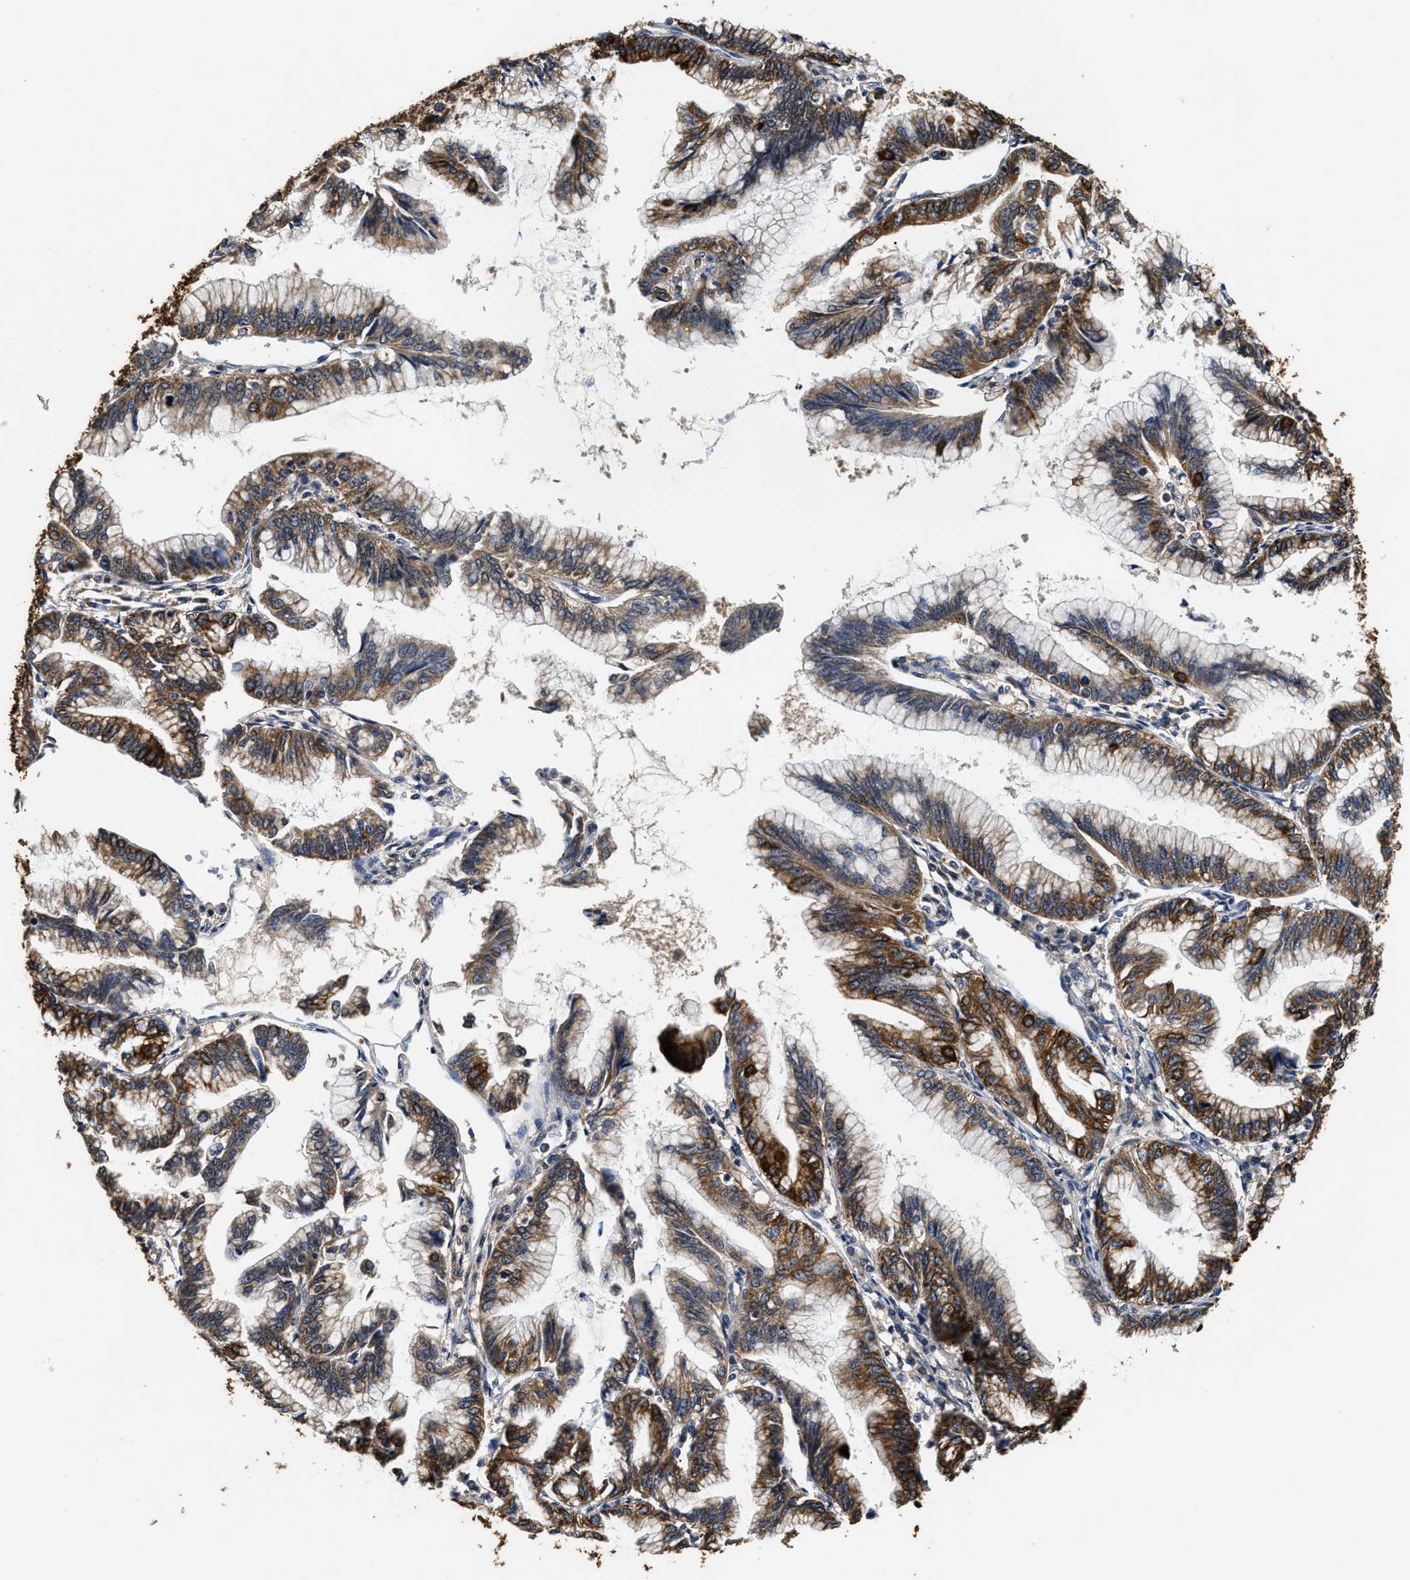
{"staining": {"intensity": "moderate", "quantity": ">75%", "location": "cytoplasmic/membranous"}, "tissue": "pancreatic cancer", "cell_type": "Tumor cells", "image_type": "cancer", "snomed": [{"axis": "morphology", "description": "Adenocarcinoma, NOS"}, {"axis": "topography", "description": "Pancreas"}], "caption": "IHC of human pancreatic adenocarcinoma displays medium levels of moderate cytoplasmic/membranous expression in about >75% of tumor cells. (brown staining indicates protein expression, while blue staining denotes nuclei).", "gene": "CTNNA1", "patient": {"sex": "female", "age": 64}}